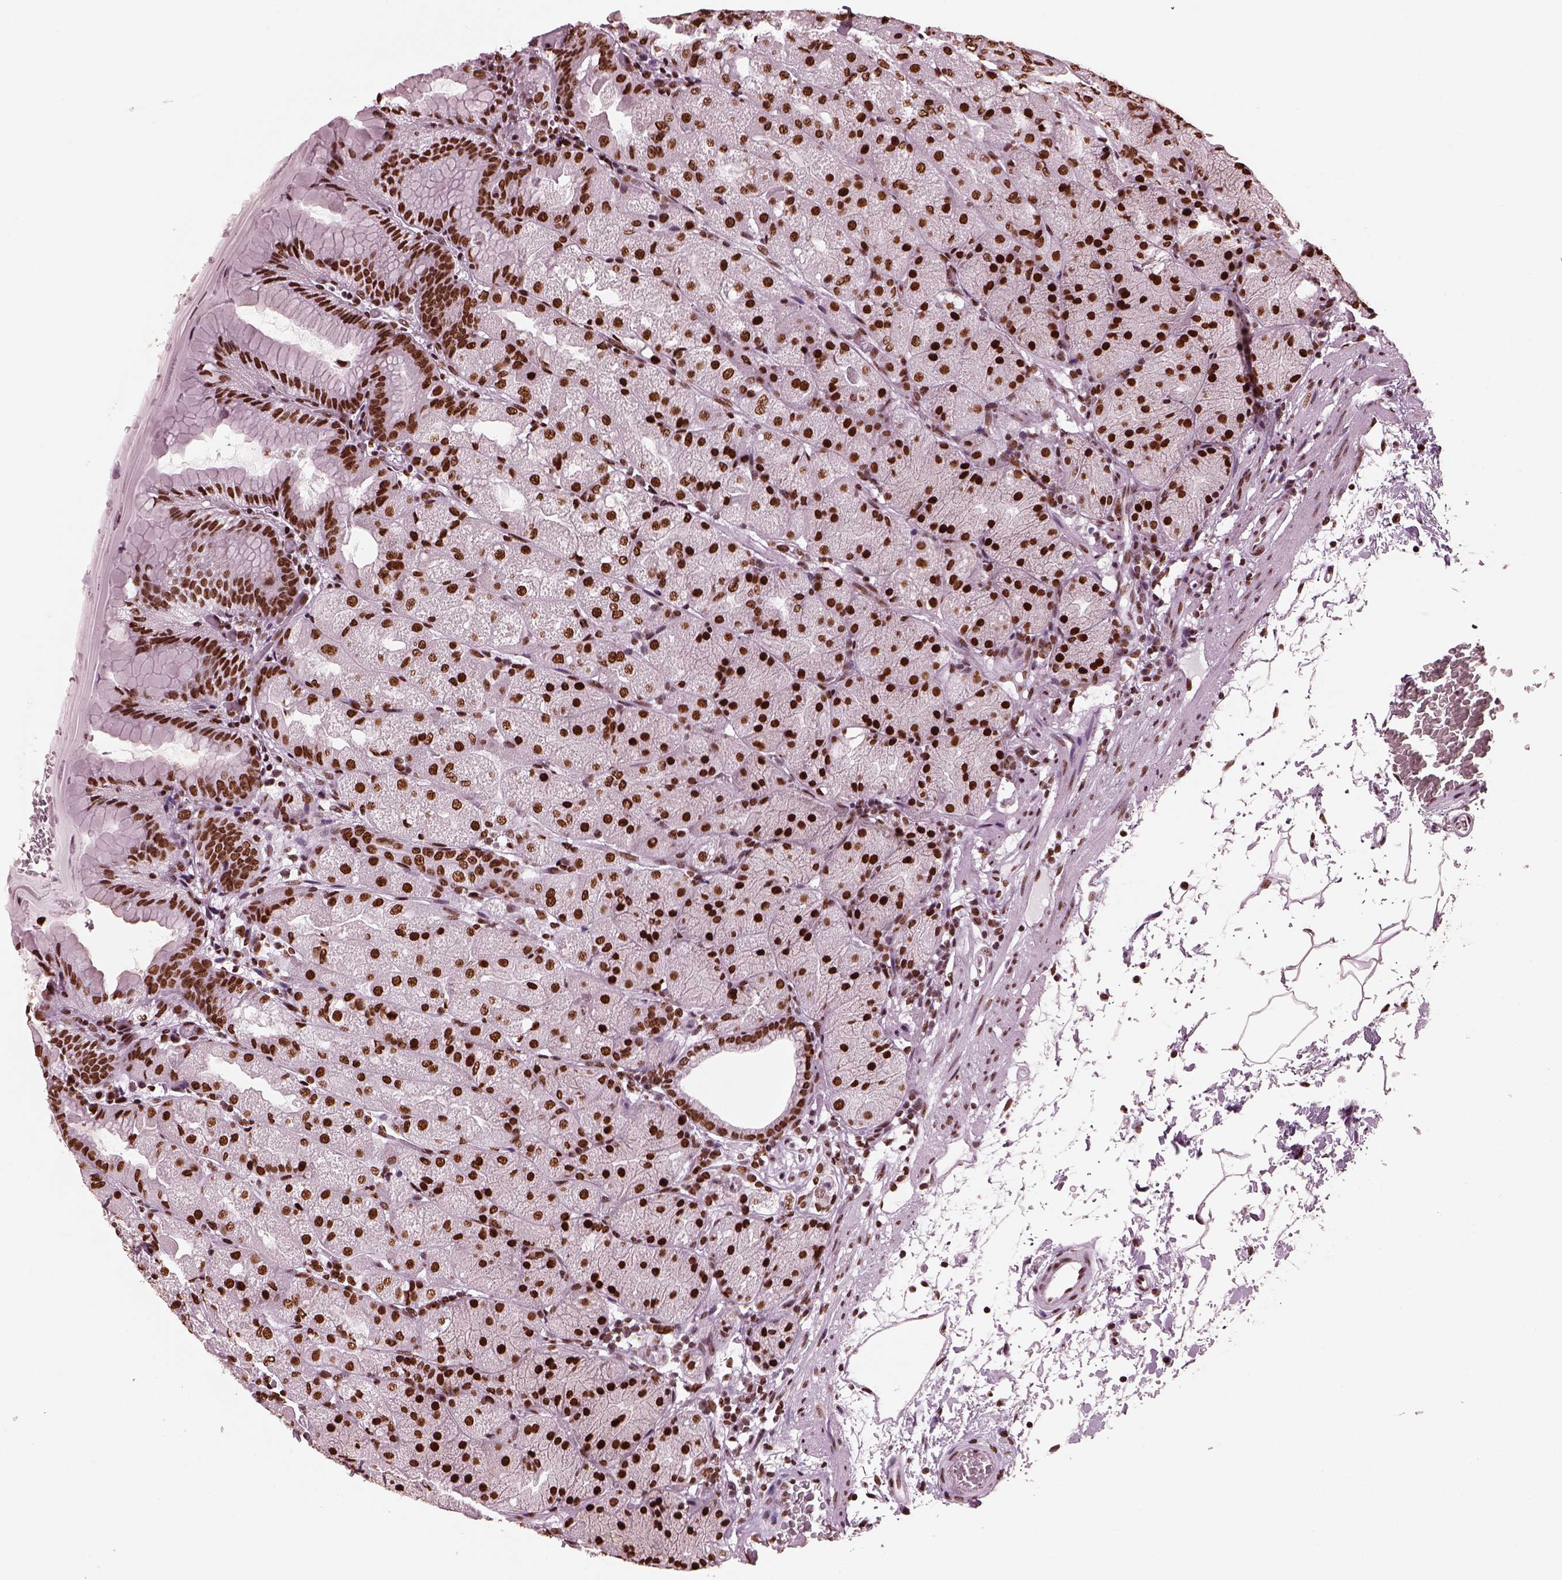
{"staining": {"intensity": "strong", "quantity": ">75%", "location": "nuclear"}, "tissue": "stomach", "cell_type": "Glandular cells", "image_type": "normal", "snomed": [{"axis": "morphology", "description": "Normal tissue, NOS"}, {"axis": "topography", "description": "Stomach, upper"}, {"axis": "topography", "description": "Stomach"}, {"axis": "topography", "description": "Stomach, lower"}], "caption": "Protein staining demonstrates strong nuclear positivity in approximately >75% of glandular cells in unremarkable stomach. Using DAB (3,3'-diaminobenzidine) (brown) and hematoxylin (blue) stains, captured at high magnification using brightfield microscopy.", "gene": "CBFA2T3", "patient": {"sex": "male", "age": 62}}